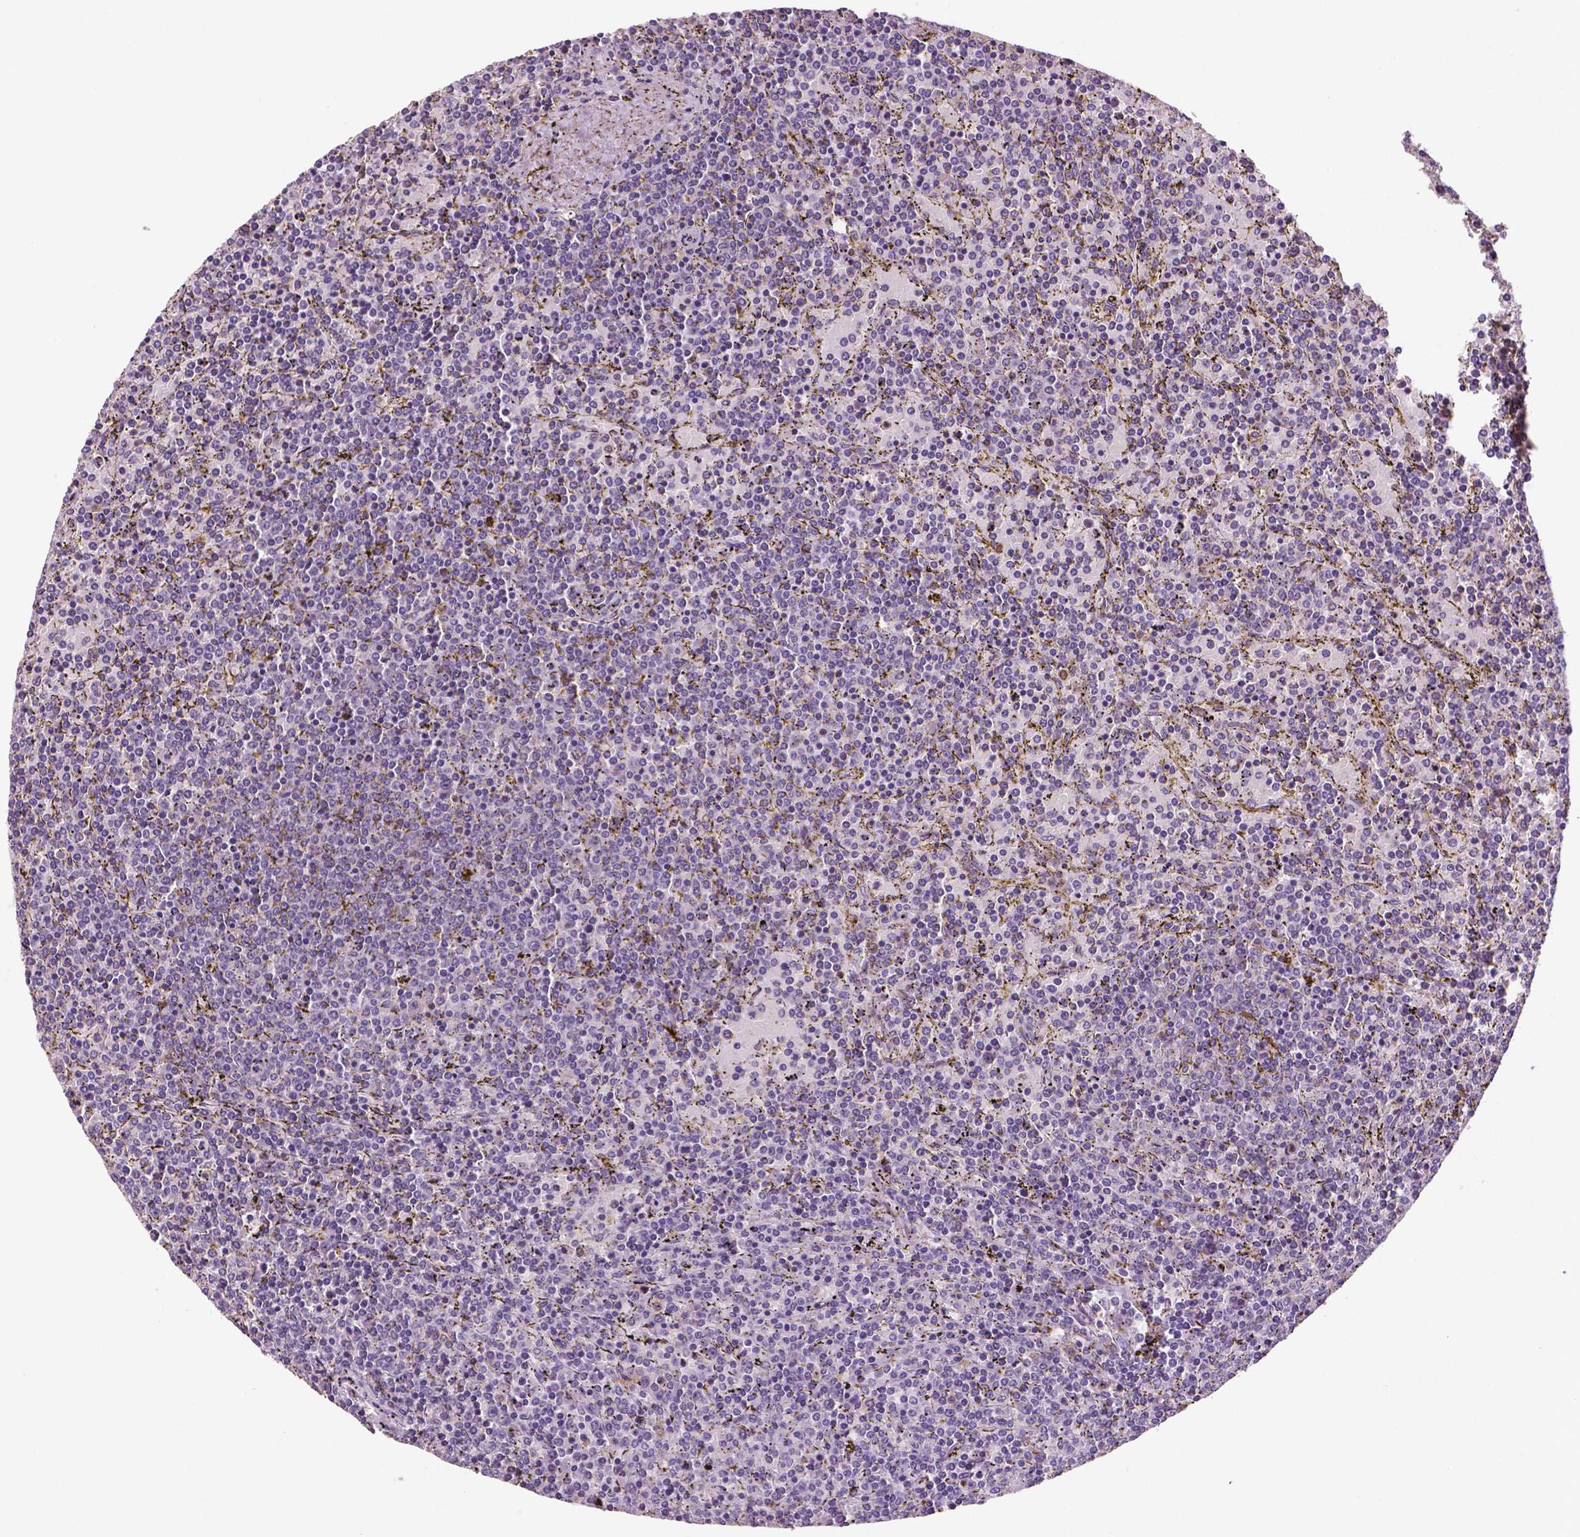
{"staining": {"intensity": "negative", "quantity": "none", "location": "none"}, "tissue": "lymphoma", "cell_type": "Tumor cells", "image_type": "cancer", "snomed": [{"axis": "morphology", "description": "Malignant lymphoma, non-Hodgkin's type, Low grade"}, {"axis": "topography", "description": "Spleen"}], "caption": "Human lymphoma stained for a protein using immunohistochemistry reveals no staining in tumor cells.", "gene": "PHGDH", "patient": {"sex": "female", "age": 77}}